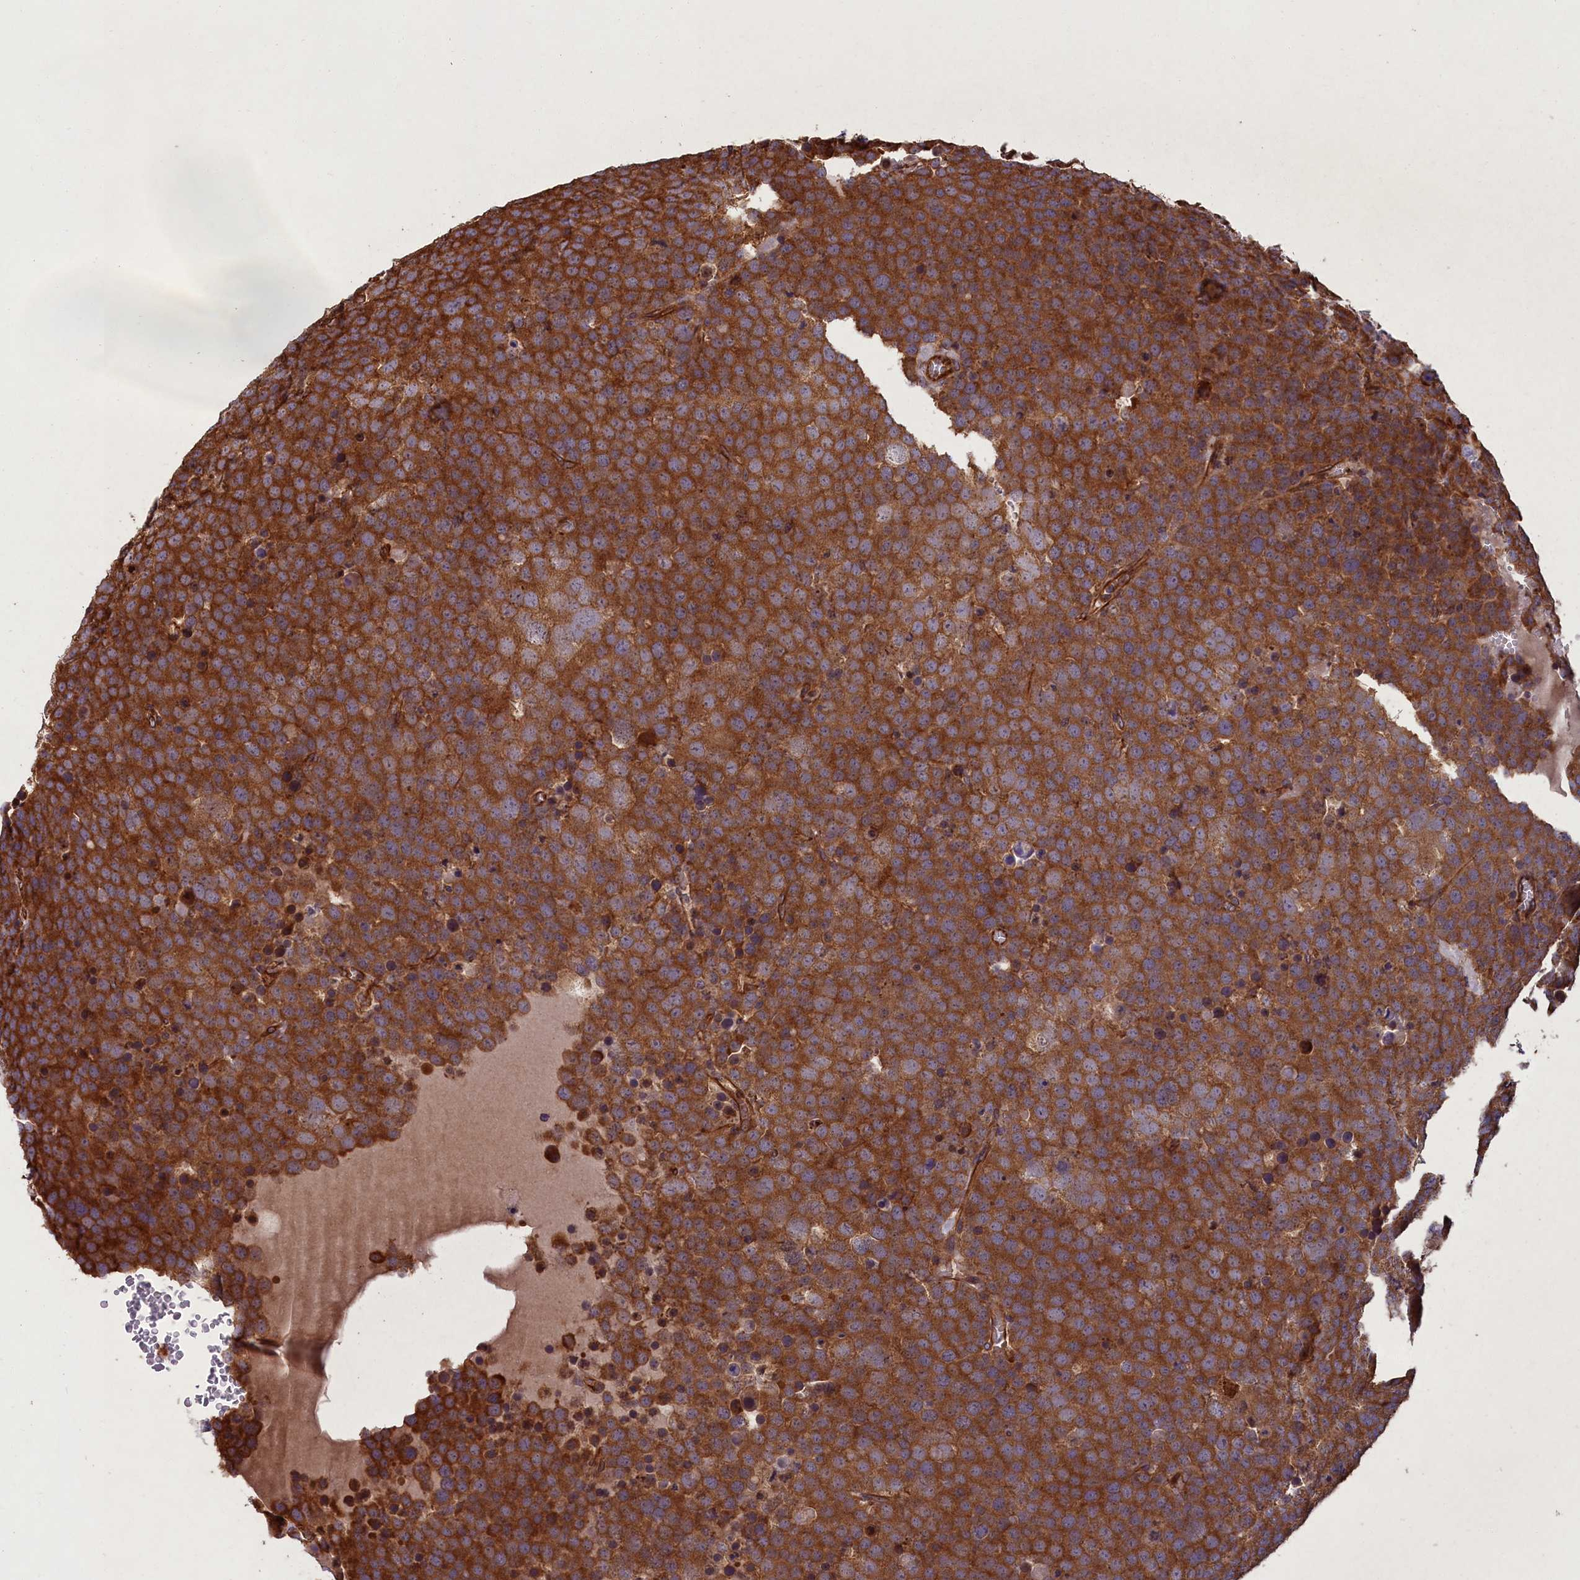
{"staining": {"intensity": "strong", "quantity": ">75%", "location": "cytoplasmic/membranous"}, "tissue": "testis cancer", "cell_type": "Tumor cells", "image_type": "cancer", "snomed": [{"axis": "morphology", "description": "Seminoma, NOS"}, {"axis": "topography", "description": "Testis"}], "caption": "This histopathology image displays IHC staining of human testis cancer, with high strong cytoplasmic/membranous positivity in approximately >75% of tumor cells.", "gene": "CCDC124", "patient": {"sex": "male", "age": 71}}